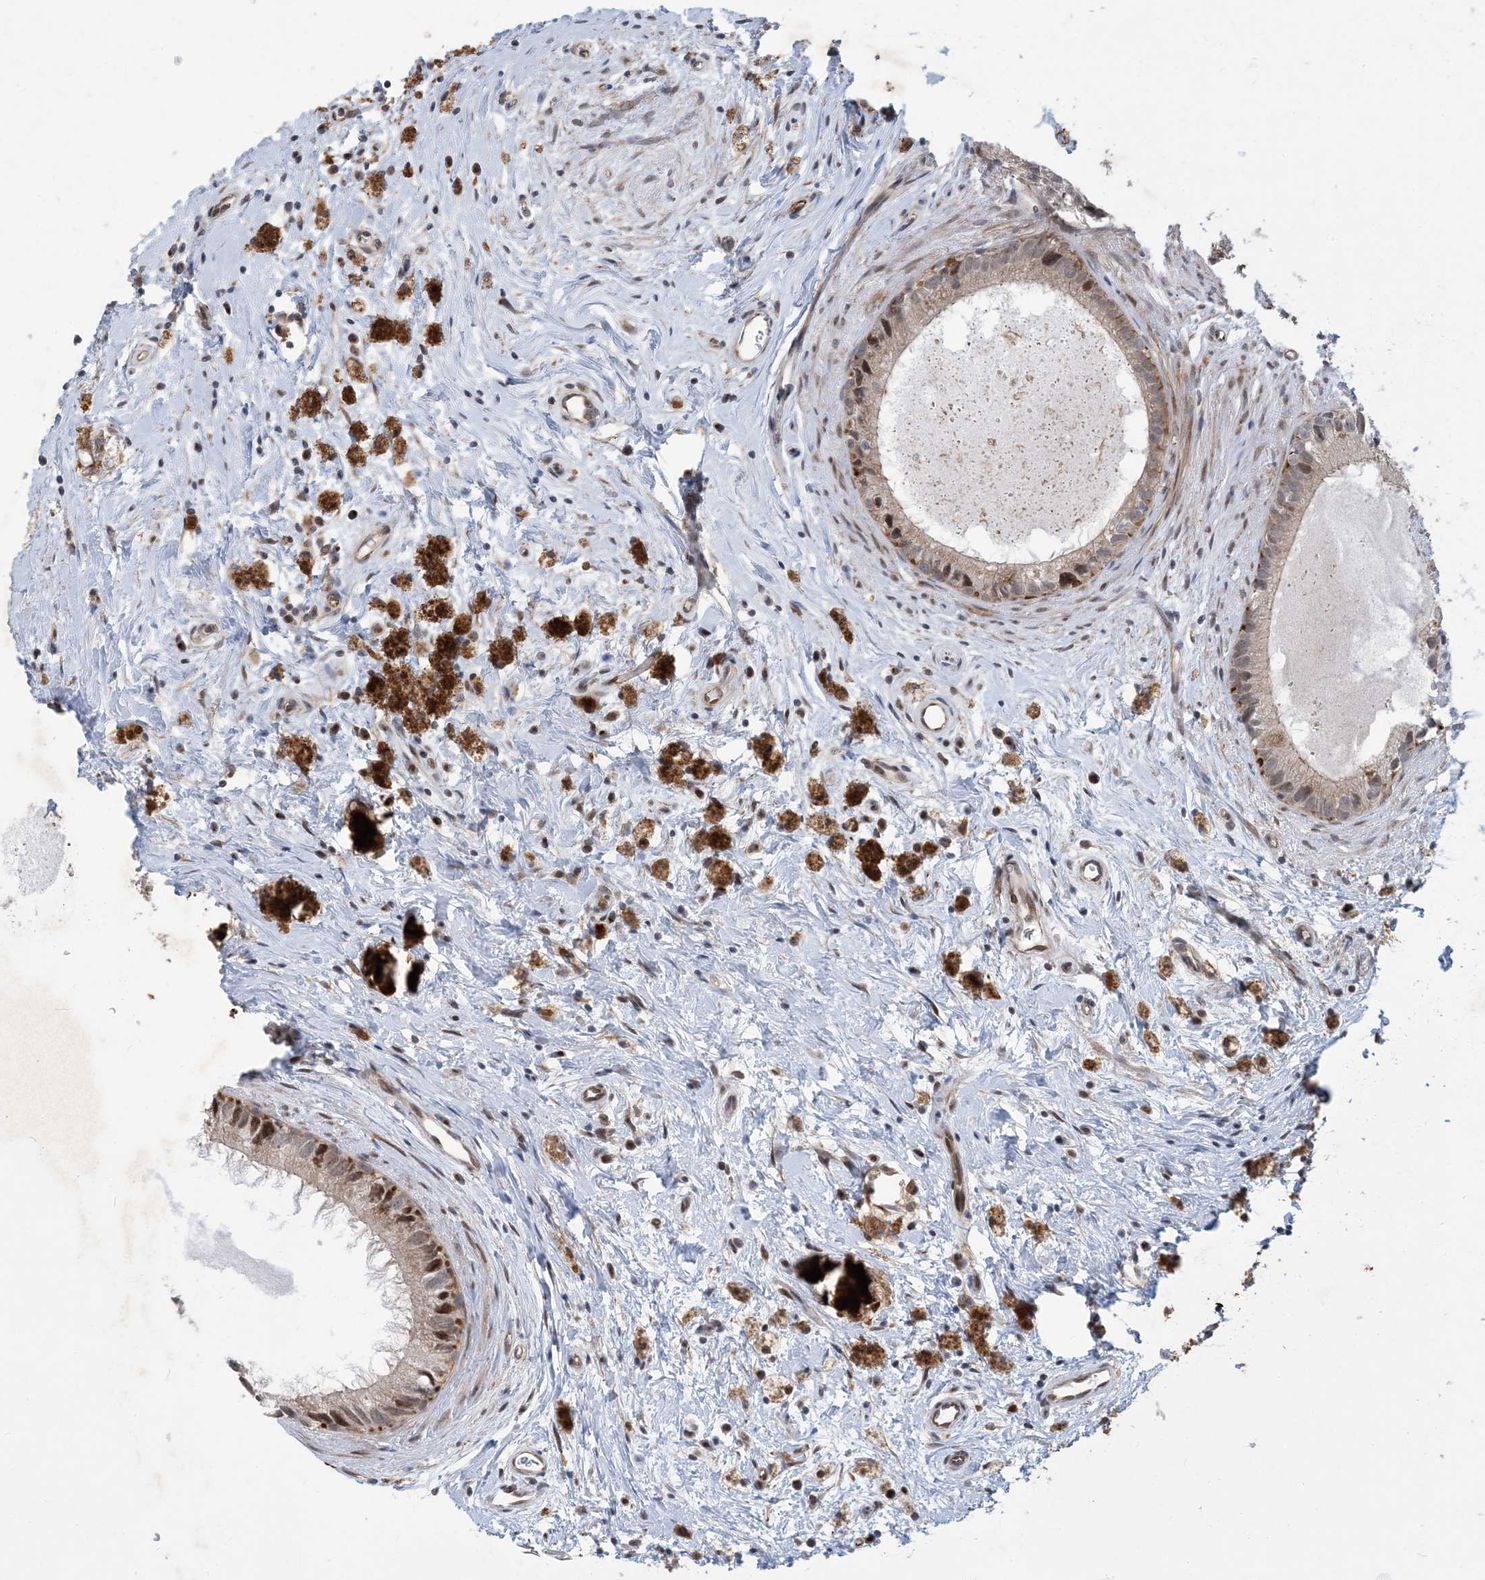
{"staining": {"intensity": "moderate", "quantity": "<25%", "location": "cytoplasmic/membranous,nuclear"}, "tissue": "epididymis", "cell_type": "Glandular cells", "image_type": "normal", "snomed": [{"axis": "morphology", "description": "Normal tissue, NOS"}, {"axis": "topography", "description": "Epididymis"}], "caption": "A brown stain highlights moderate cytoplasmic/membranous,nuclear staining of a protein in glandular cells of benign human epididymis.", "gene": "FAM9B", "patient": {"sex": "male", "age": 80}}